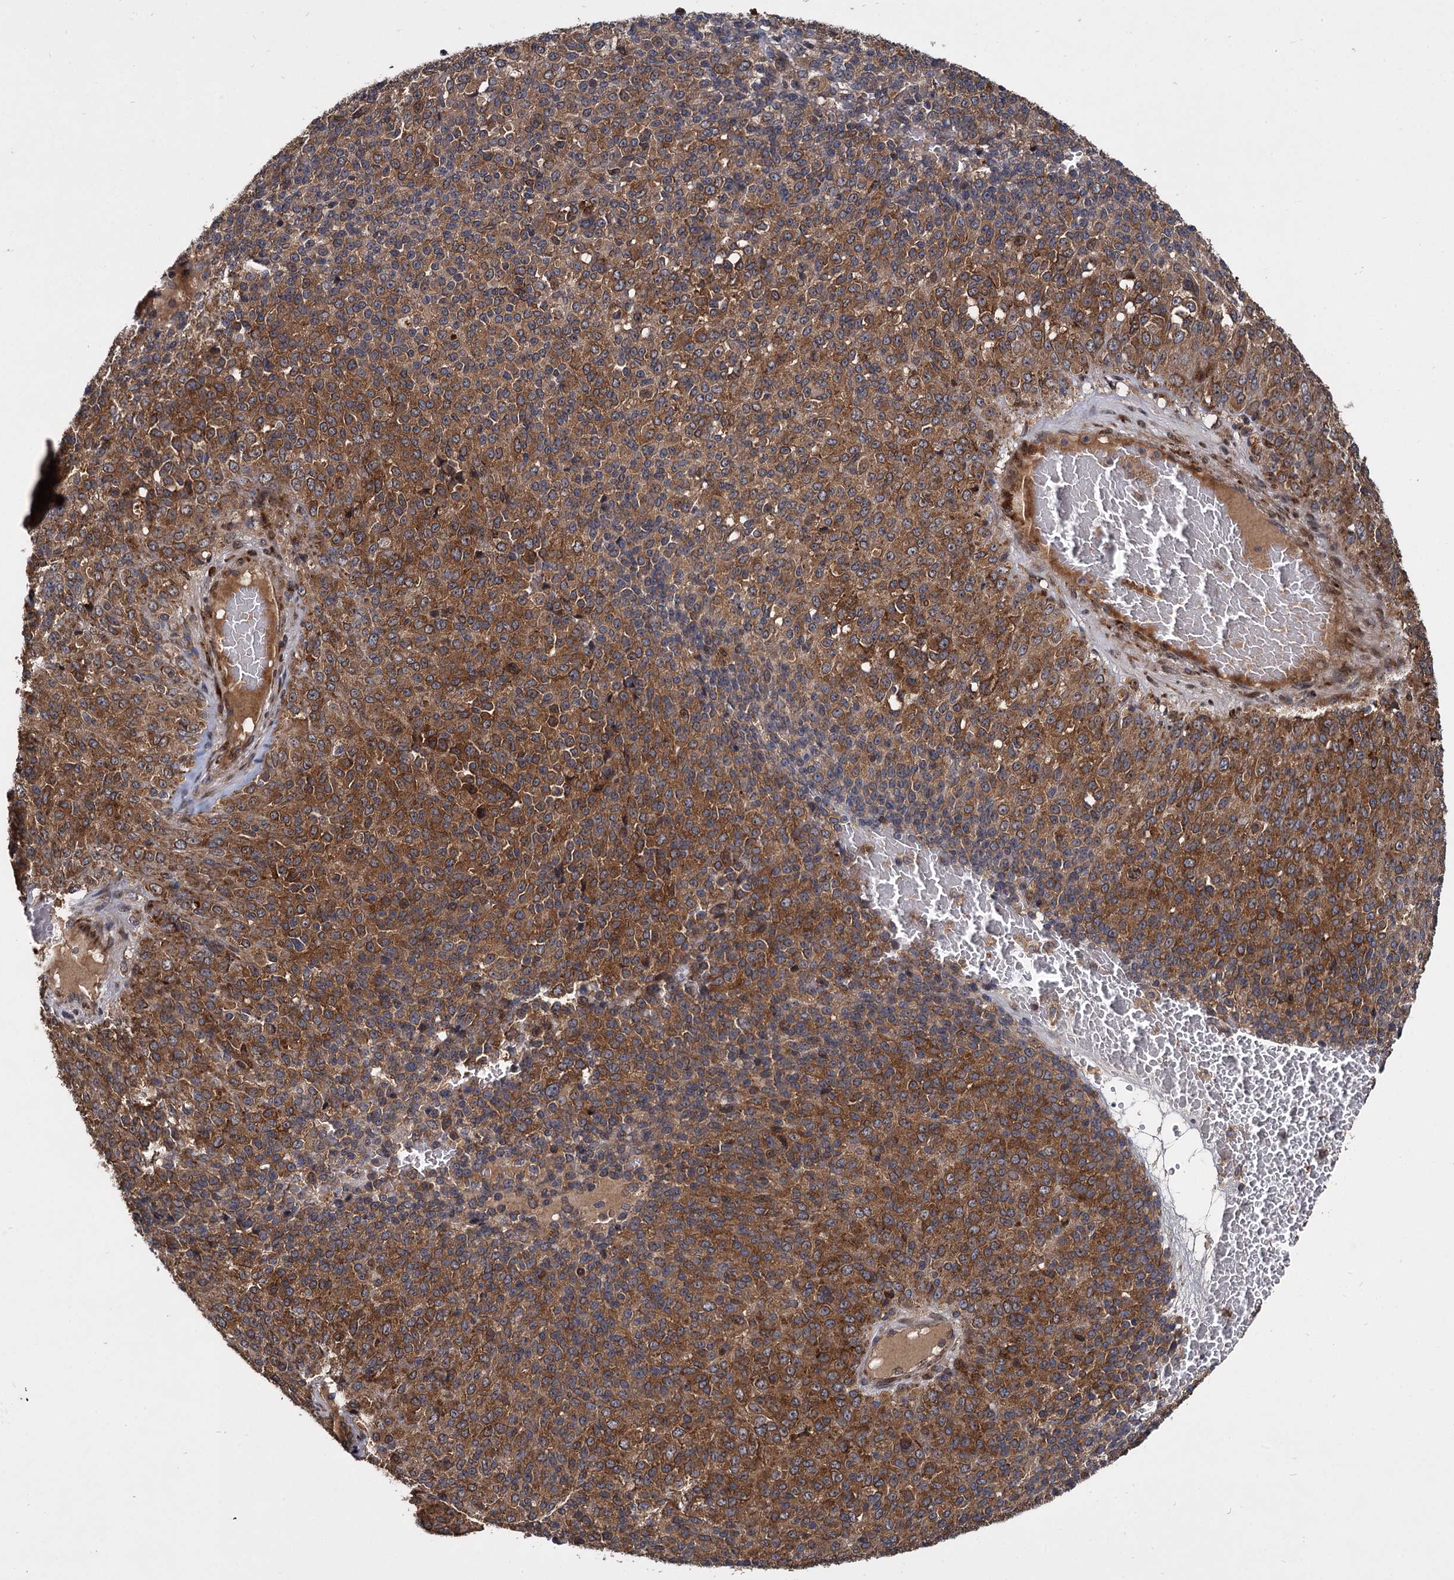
{"staining": {"intensity": "strong", "quantity": ">75%", "location": "cytoplasmic/membranous"}, "tissue": "melanoma", "cell_type": "Tumor cells", "image_type": "cancer", "snomed": [{"axis": "morphology", "description": "Malignant melanoma, Metastatic site"}, {"axis": "topography", "description": "Brain"}], "caption": "An immunohistochemistry image of neoplastic tissue is shown. Protein staining in brown highlights strong cytoplasmic/membranous positivity in melanoma within tumor cells. (DAB = brown stain, brightfield microscopy at high magnification).", "gene": "INPPL1", "patient": {"sex": "female", "age": 56}}